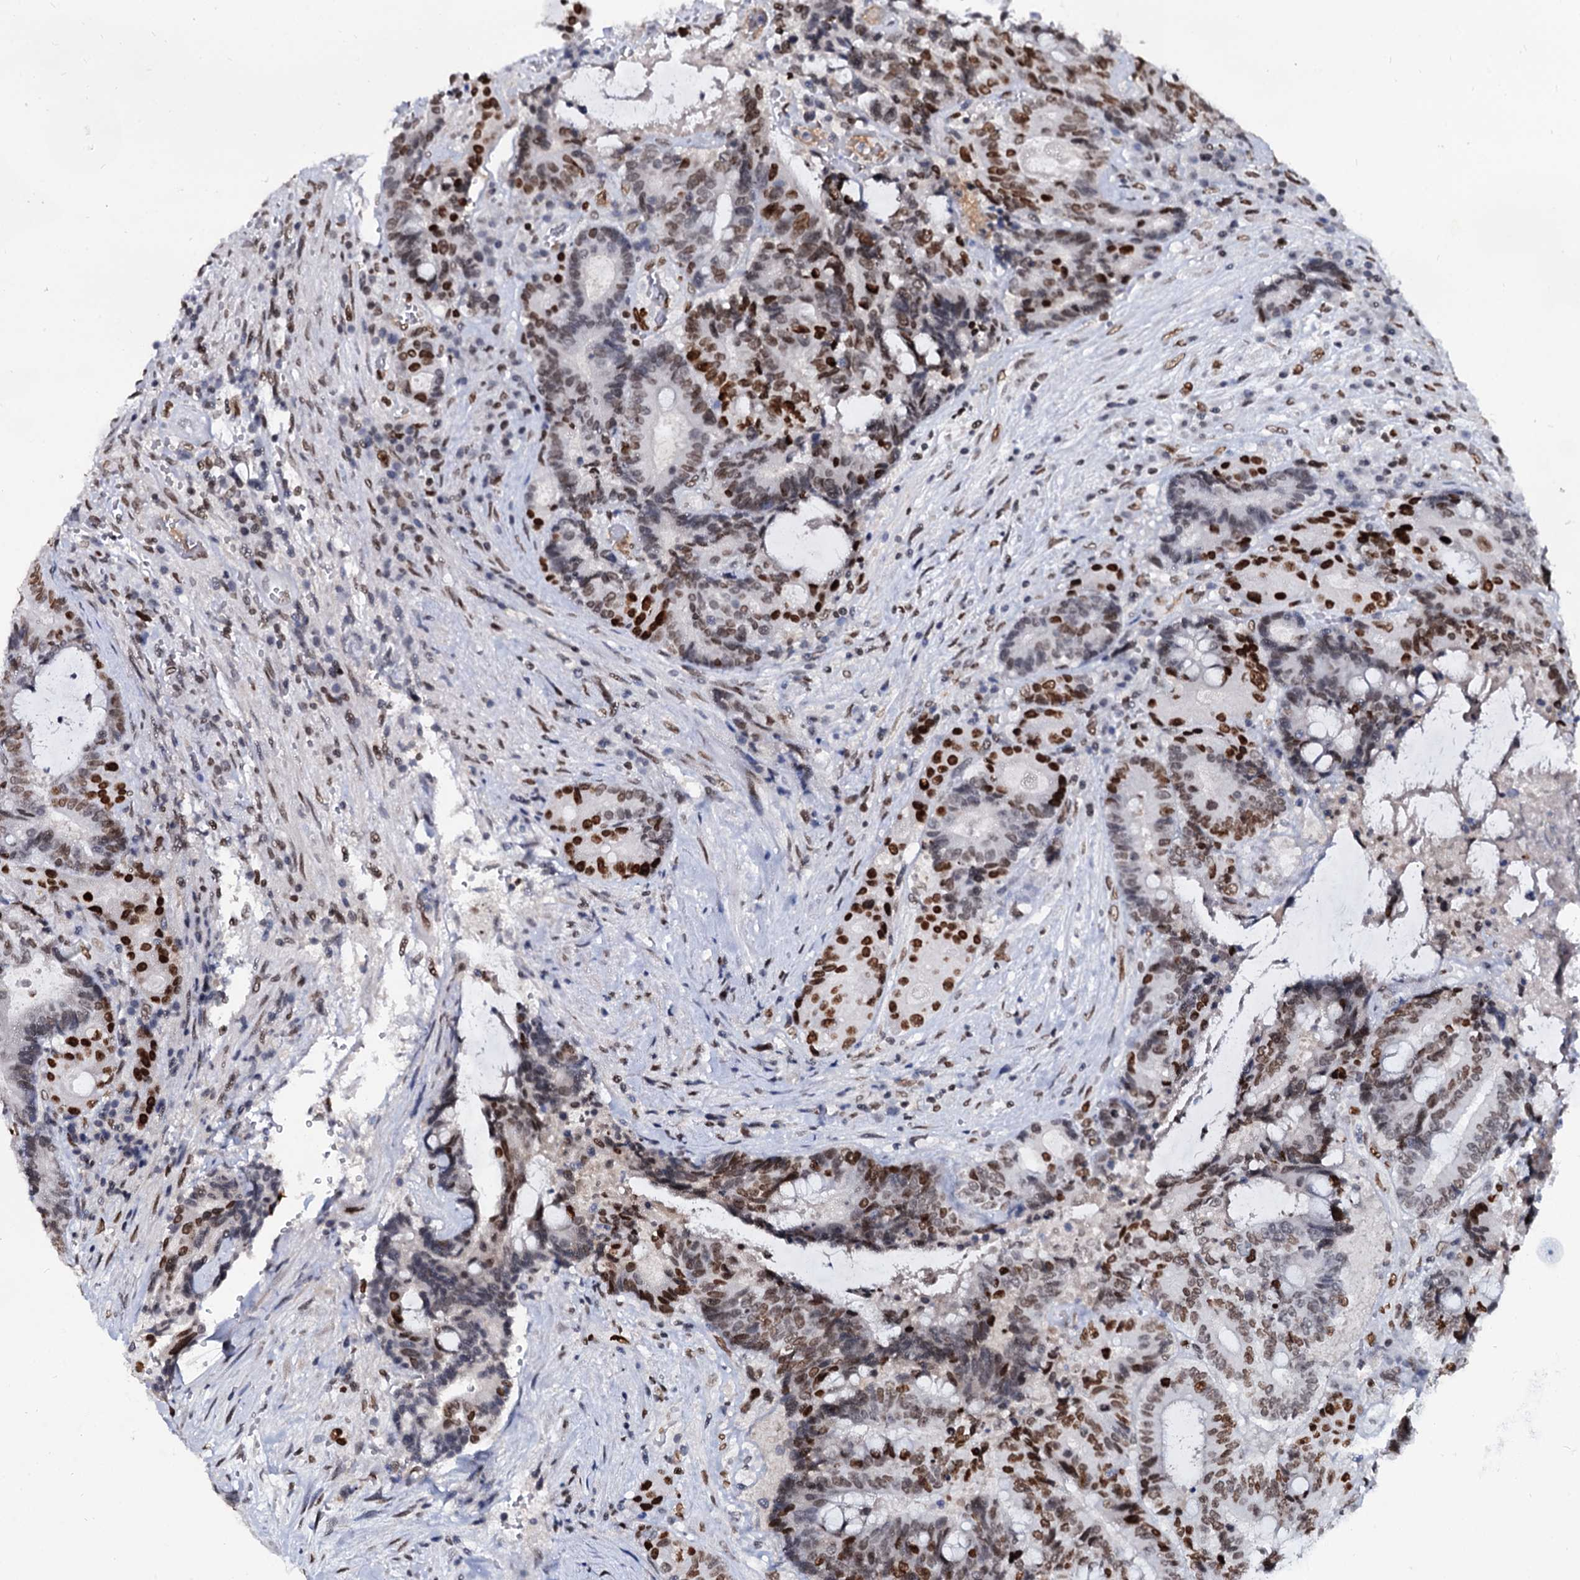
{"staining": {"intensity": "strong", "quantity": "25%-75%", "location": "nuclear"}, "tissue": "colorectal cancer", "cell_type": "Tumor cells", "image_type": "cancer", "snomed": [{"axis": "morphology", "description": "Adenocarcinoma, NOS"}, {"axis": "topography", "description": "Rectum"}], "caption": "This image shows immunohistochemistry (IHC) staining of adenocarcinoma (colorectal), with high strong nuclear expression in approximately 25%-75% of tumor cells.", "gene": "CMAS", "patient": {"sex": "male", "age": 69}}